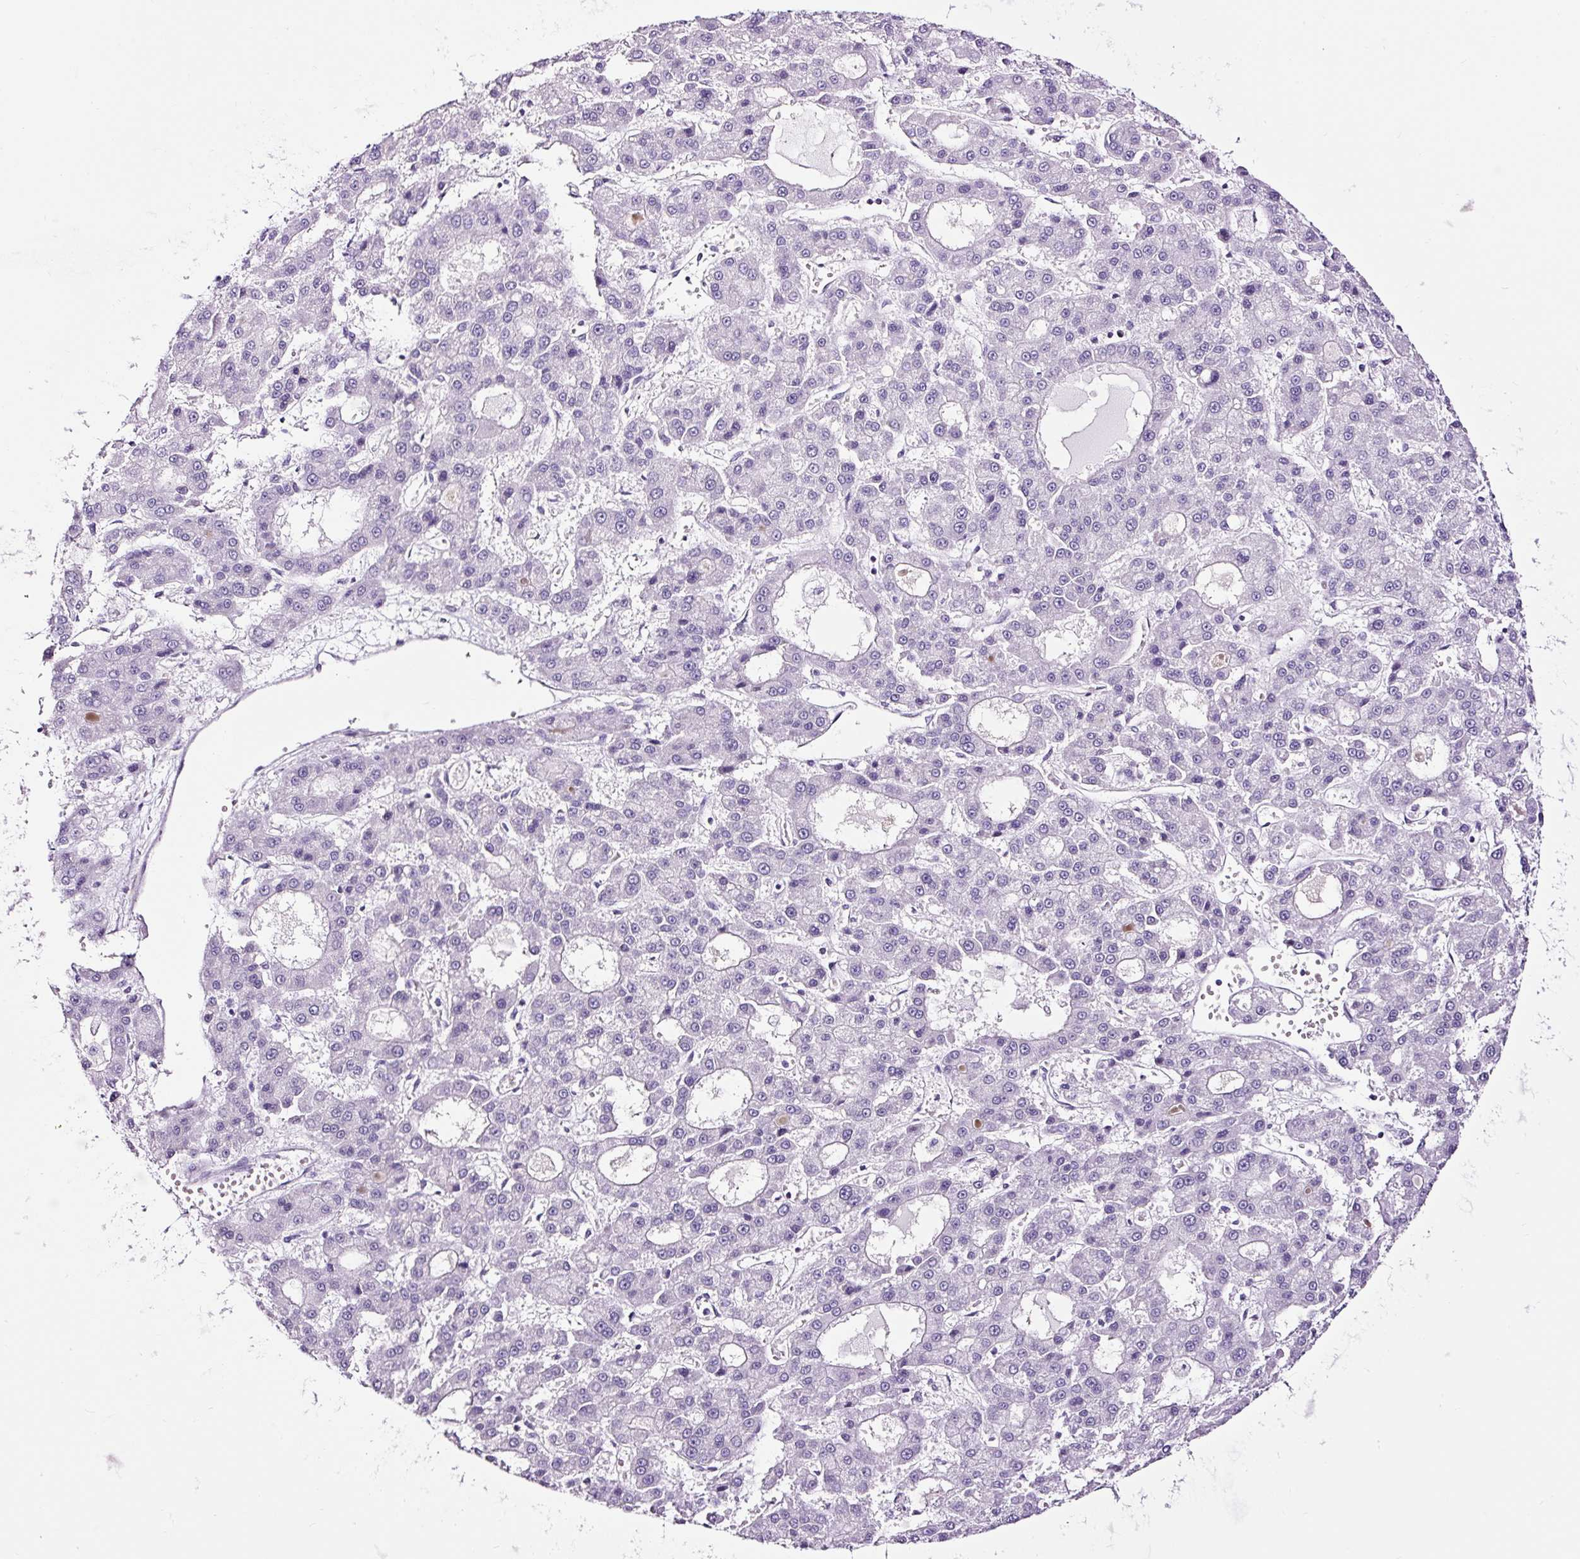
{"staining": {"intensity": "negative", "quantity": "none", "location": "none"}, "tissue": "liver cancer", "cell_type": "Tumor cells", "image_type": "cancer", "snomed": [{"axis": "morphology", "description": "Carcinoma, Hepatocellular, NOS"}, {"axis": "topography", "description": "Liver"}], "caption": "Protein analysis of liver cancer (hepatocellular carcinoma) exhibits no significant staining in tumor cells. (Brightfield microscopy of DAB (3,3'-diaminobenzidine) IHC at high magnification).", "gene": "NPHS2", "patient": {"sex": "male", "age": 70}}